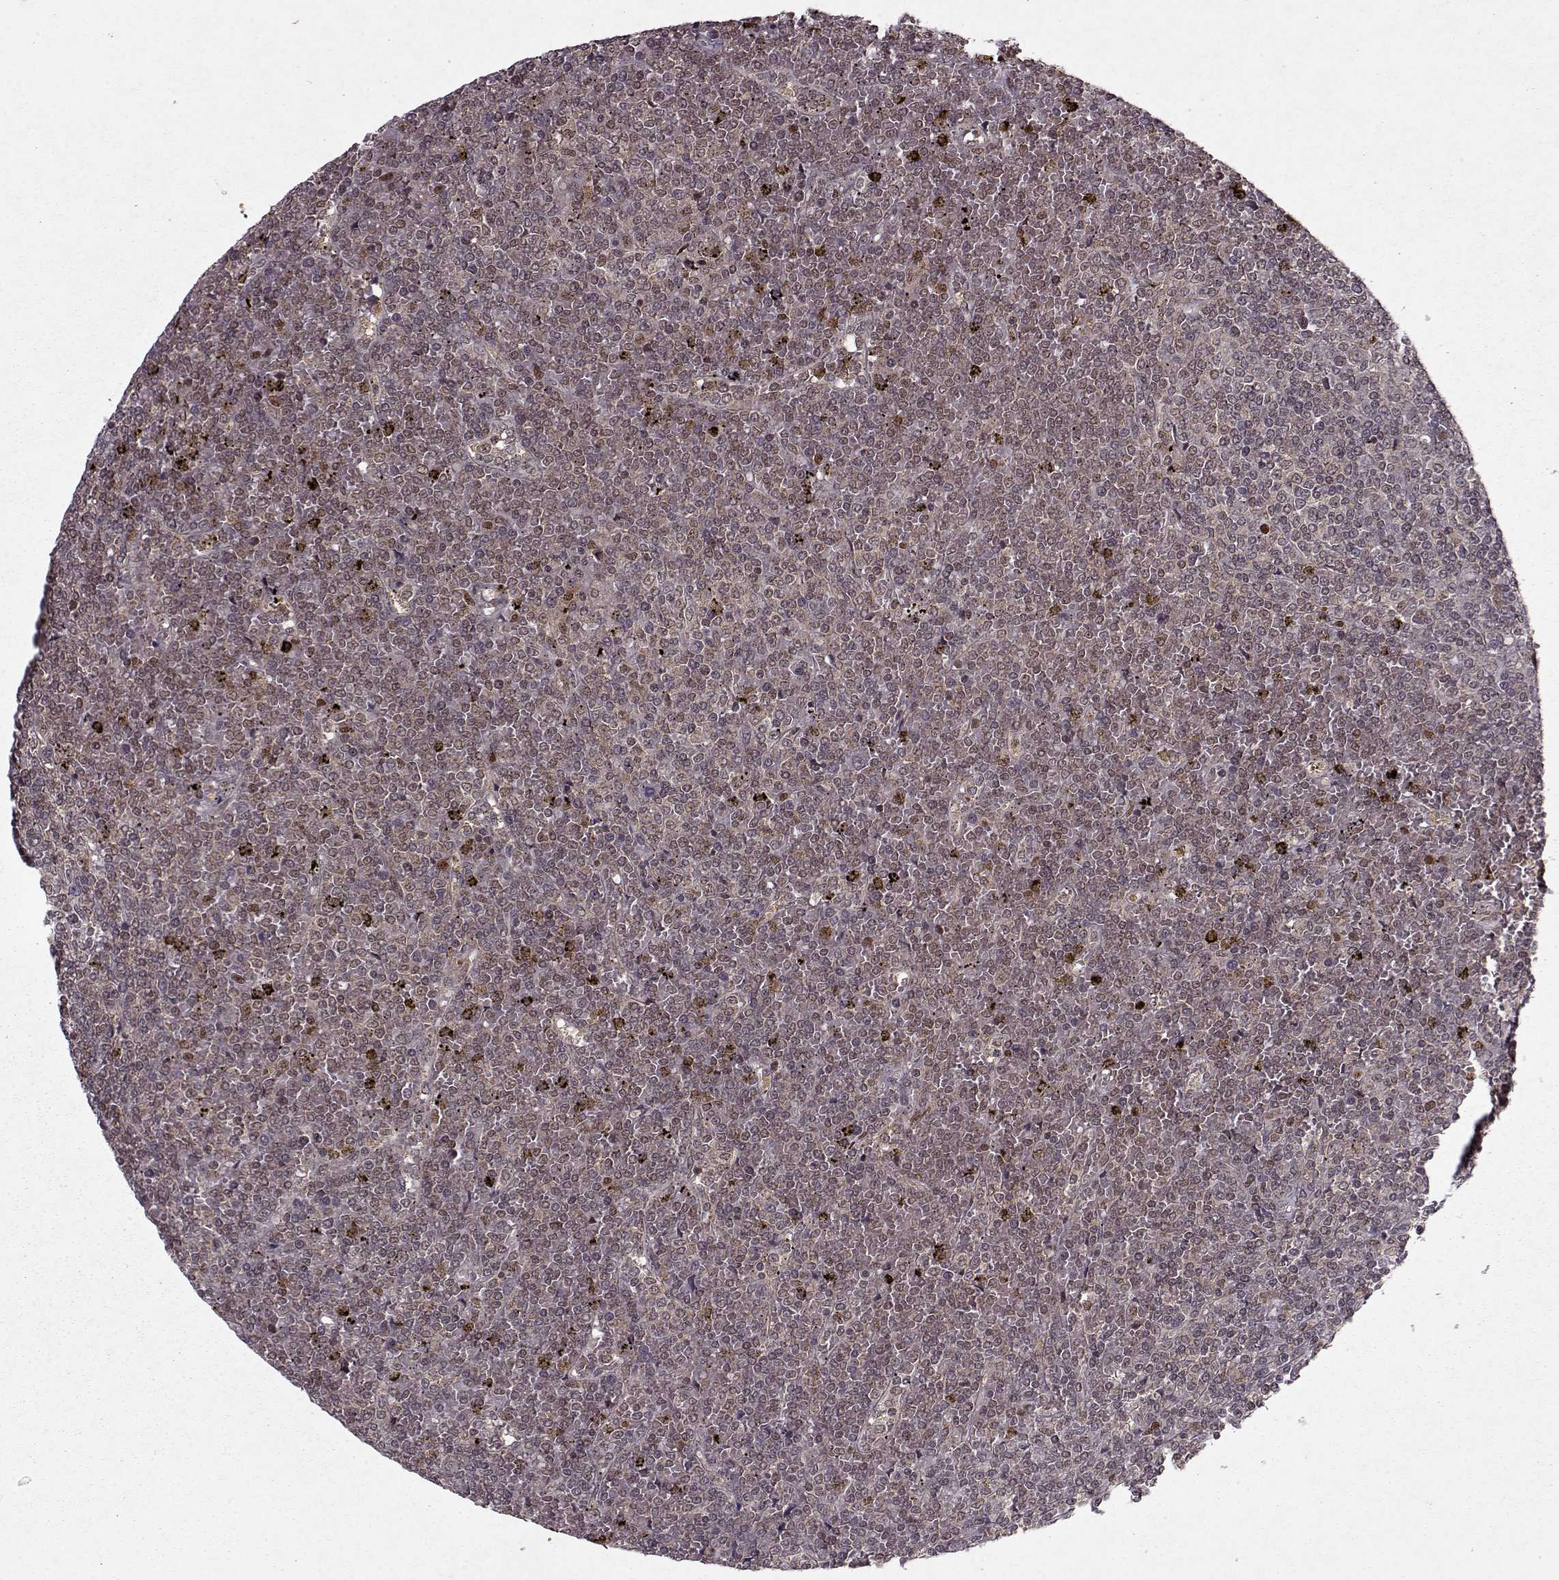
{"staining": {"intensity": "weak", "quantity": "25%-75%", "location": "cytoplasmic/membranous"}, "tissue": "lymphoma", "cell_type": "Tumor cells", "image_type": "cancer", "snomed": [{"axis": "morphology", "description": "Malignant lymphoma, non-Hodgkin's type, Low grade"}, {"axis": "topography", "description": "Spleen"}], "caption": "About 25%-75% of tumor cells in human malignant lymphoma, non-Hodgkin's type (low-grade) demonstrate weak cytoplasmic/membranous protein staining as visualized by brown immunohistochemical staining.", "gene": "PSMA7", "patient": {"sex": "female", "age": 19}}